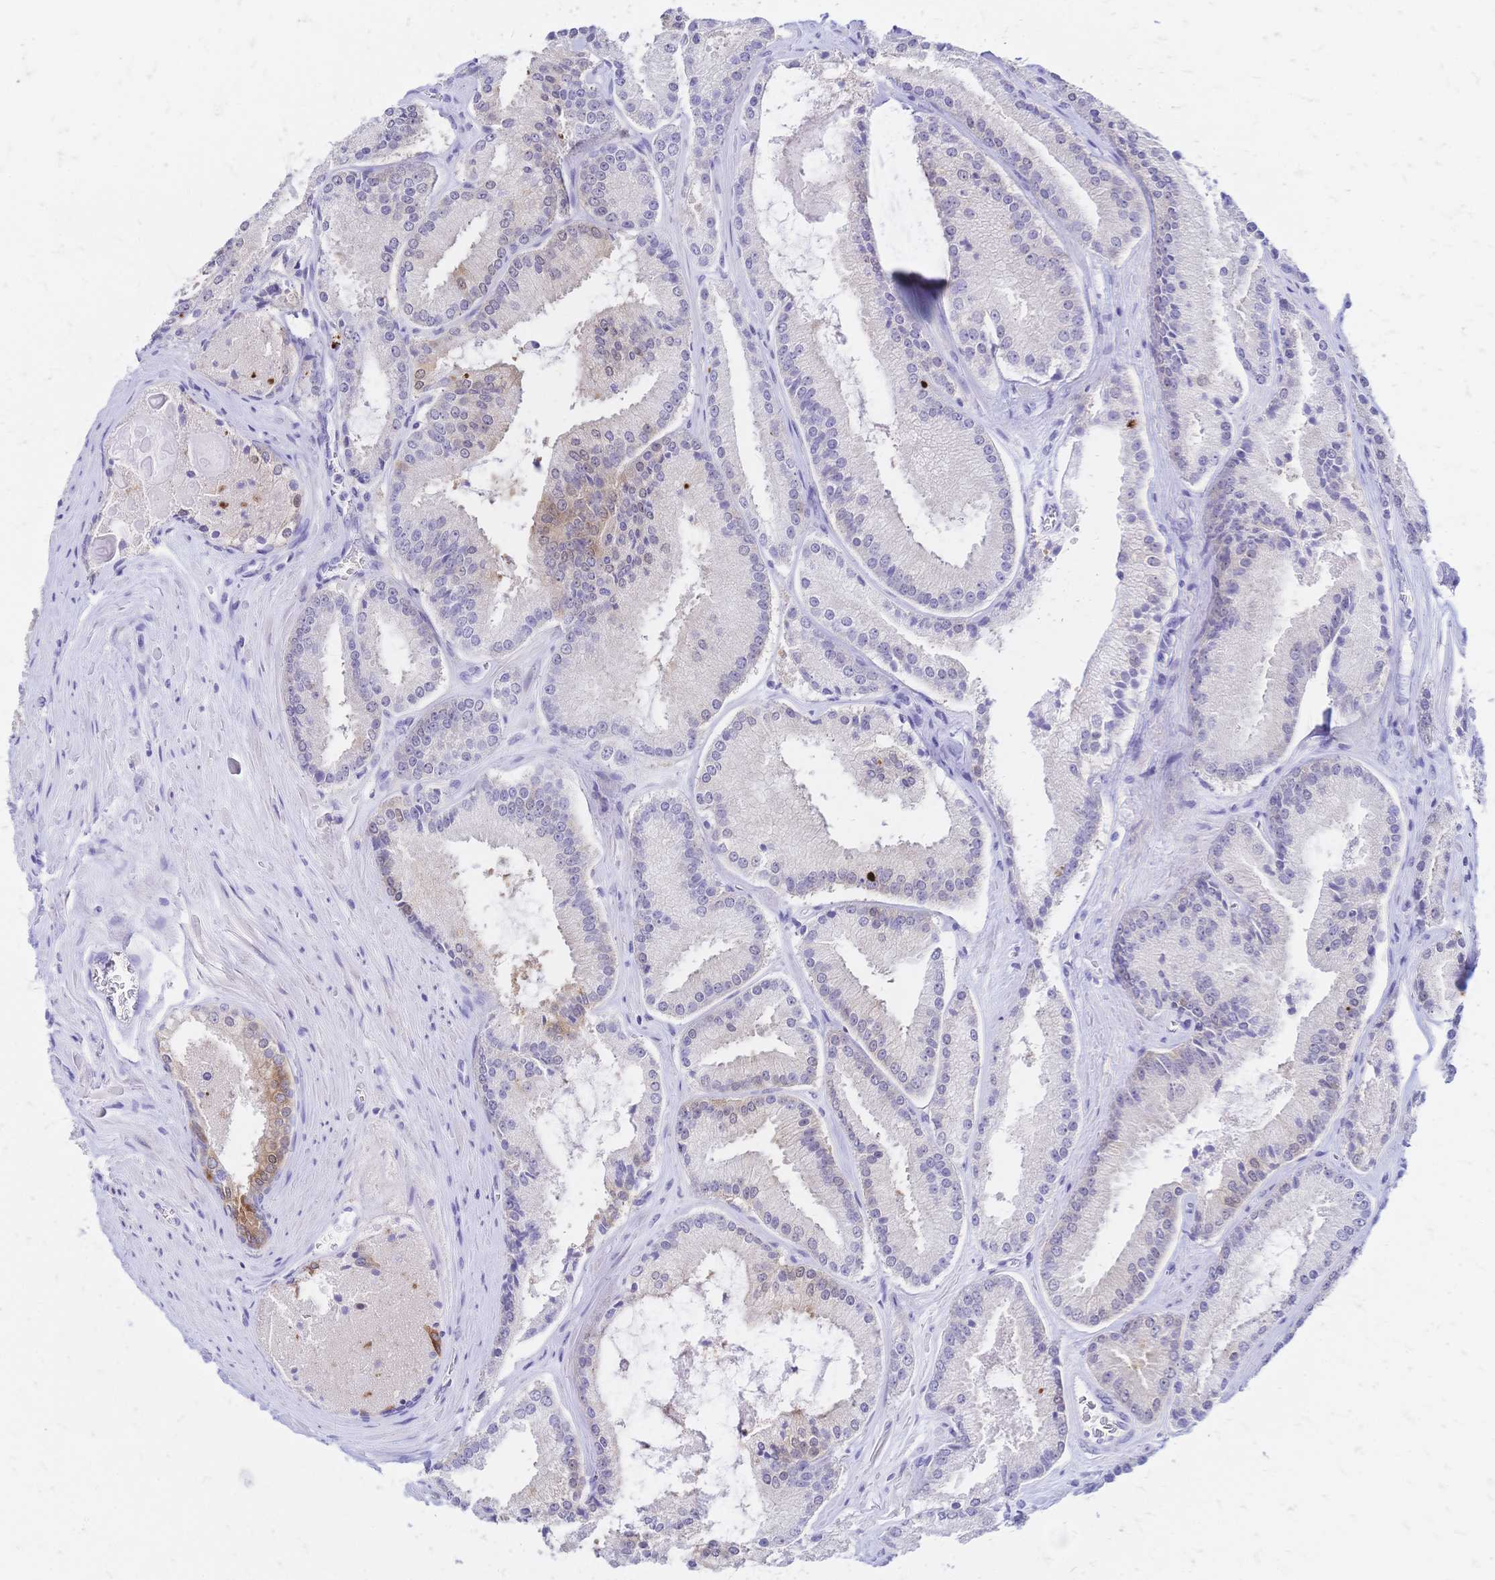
{"staining": {"intensity": "weak", "quantity": "<25%", "location": "cytoplasmic/membranous,nuclear"}, "tissue": "prostate cancer", "cell_type": "Tumor cells", "image_type": "cancer", "snomed": [{"axis": "morphology", "description": "Adenocarcinoma, High grade"}, {"axis": "topography", "description": "Prostate"}], "caption": "Immunohistochemical staining of human prostate cancer (adenocarcinoma (high-grade)) demonstrates no significant expression in tumor cells.", "gene": "GRB7", "patient": {"sex": "male", "age": 73}}